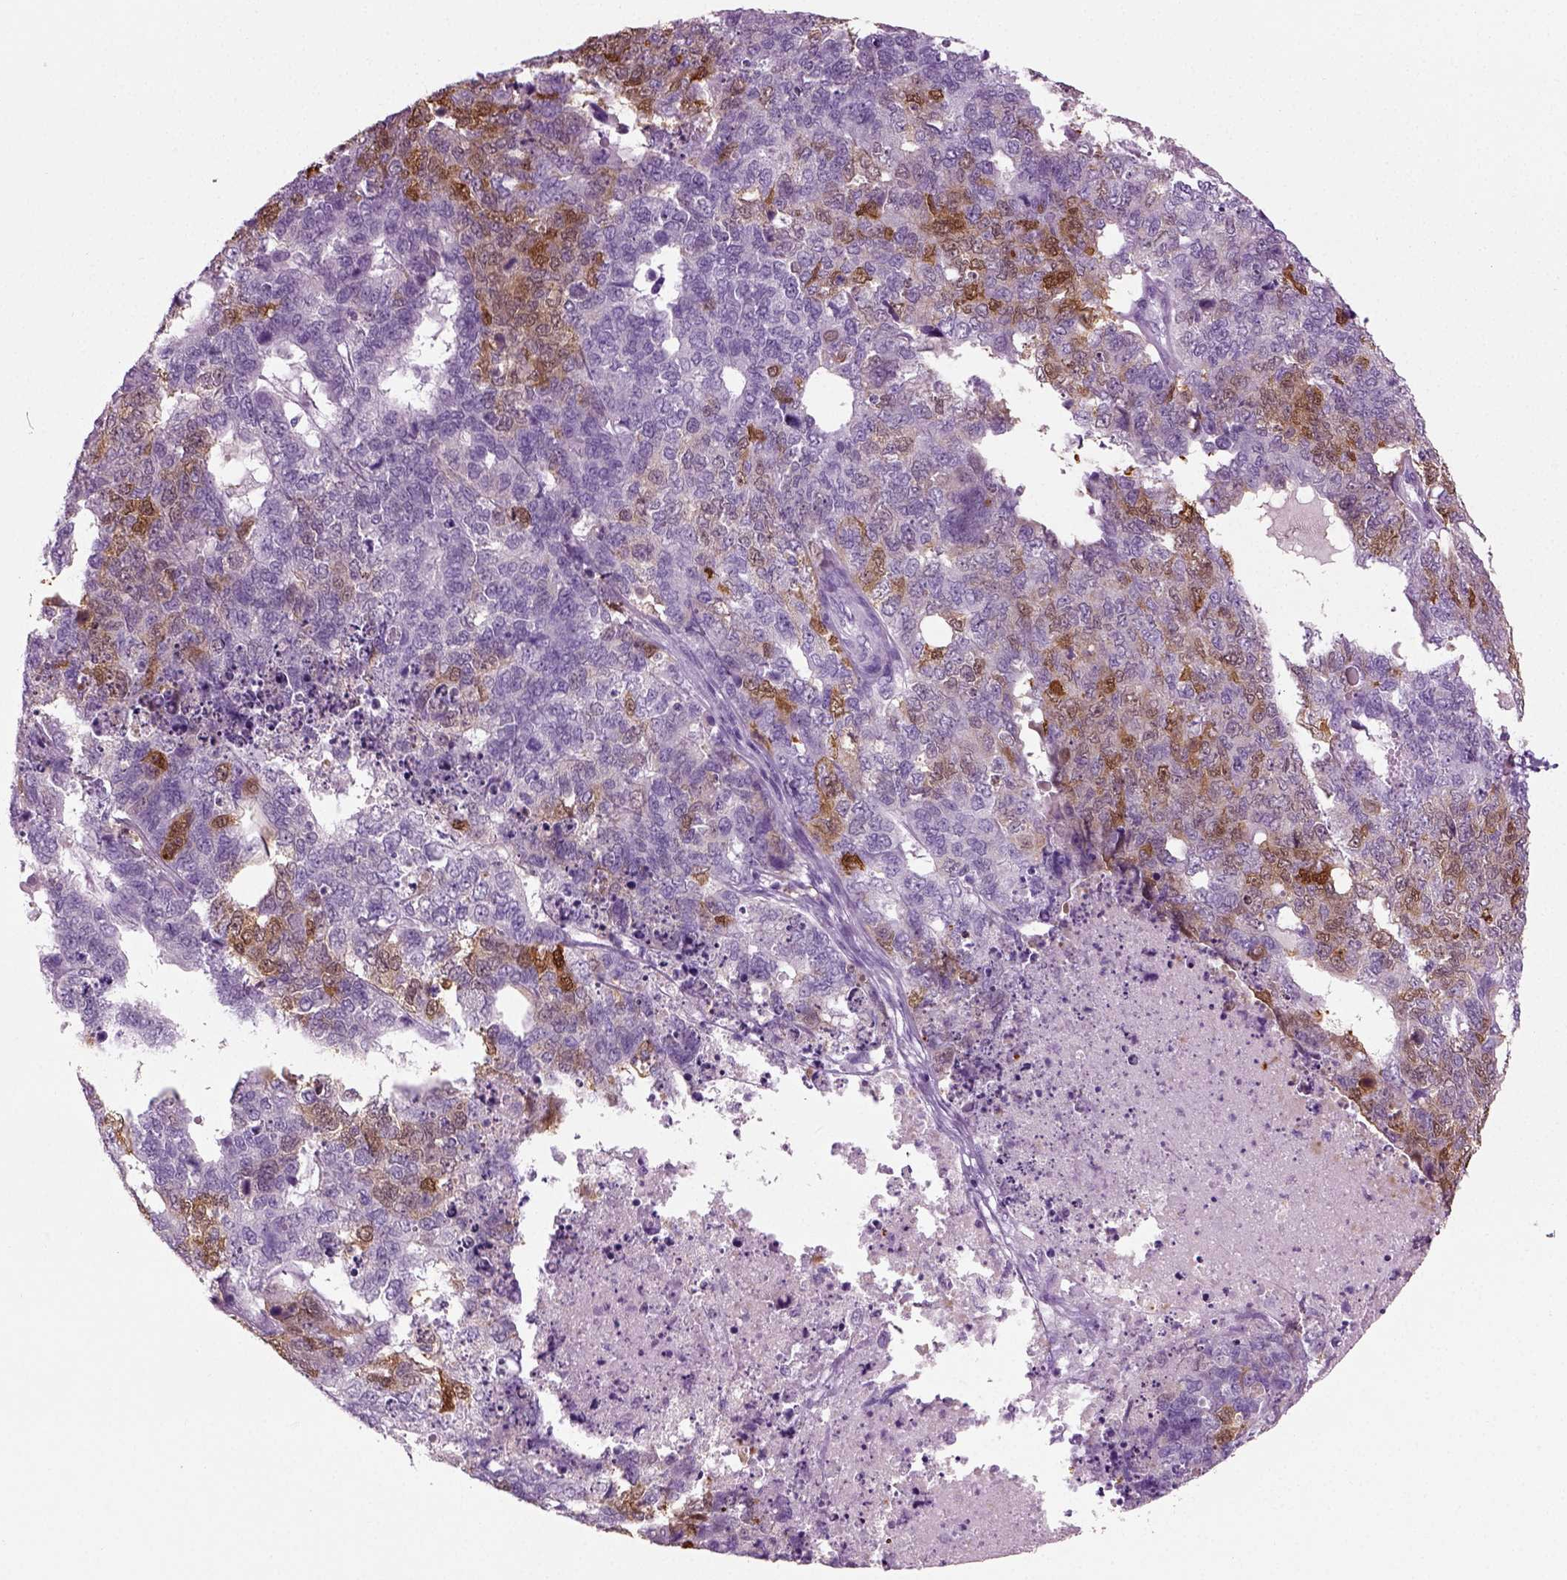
{"staining": {"intensity": "moderate", "quantity": "<25%", "location": "cytoplasmic/membranous"}, "tissue": "cervical cancer", "cell_type": "Tumor cells", "image_type": "cancer", "snomed": [{"axis": "morphology", "description": "Squamous cell carcinoma, NOS"}, {"axis": "topography", "description": "Cervix"}], "caption": "High-power microscopy captured an IHC histopathology image of cervical squamous cell carcinoma, revealing moderate cytoplasmic/membranous positivity in about <25% of tumor cells. The staining was performed using DAB (3,3'-diaminobenzidine), with brown indicating positive protein expression. Nuclei are stained blue with hematoxylin.", "gene": "CRABP1", "patient": {"sex": "female", "age": 63}}